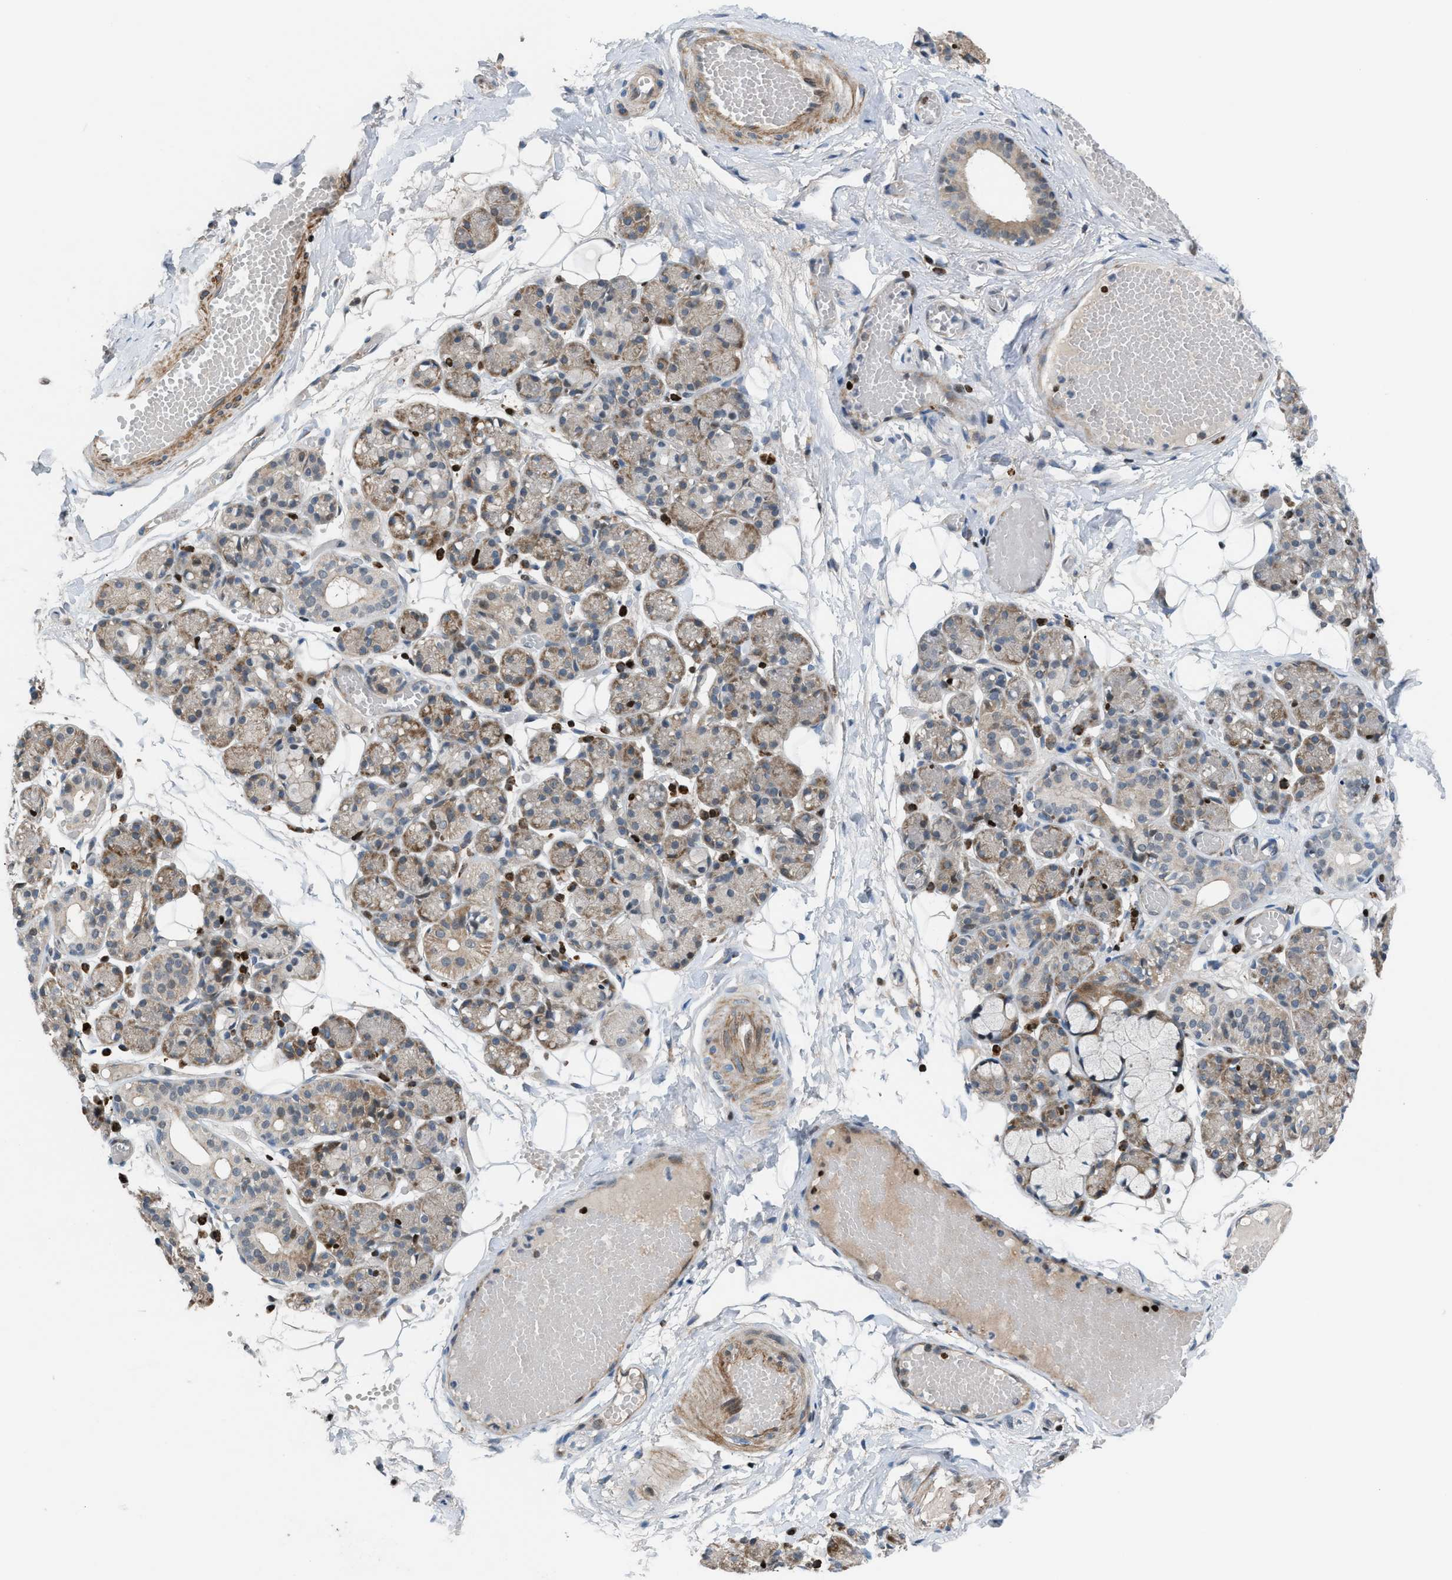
{"staining": {"intensity": "weak", "quantity": "25%-75%", "location": "cytoplasmic/membranous"}, "tissue": "salivary gland", "cell_type": "Glandular cells", "image_type": "normal", "snomed": [{"axis": "morphology", "description": "Normal tissue, NOS"}, {"axis": "topography", "description": "Salivary gland"}], "caption": "Immunohistochemical staining of benign human salivary gland displays 25%-75% levels of weak cytoplasmic/membranous protein staining in about 25%-75% of glandular cells. (DAB (3,3'-diaminobenzidine) IHC with brightfield microscopy, high magnification).", "gene": "ZNF276", "patient": {"sex": "male", "age": 63}}